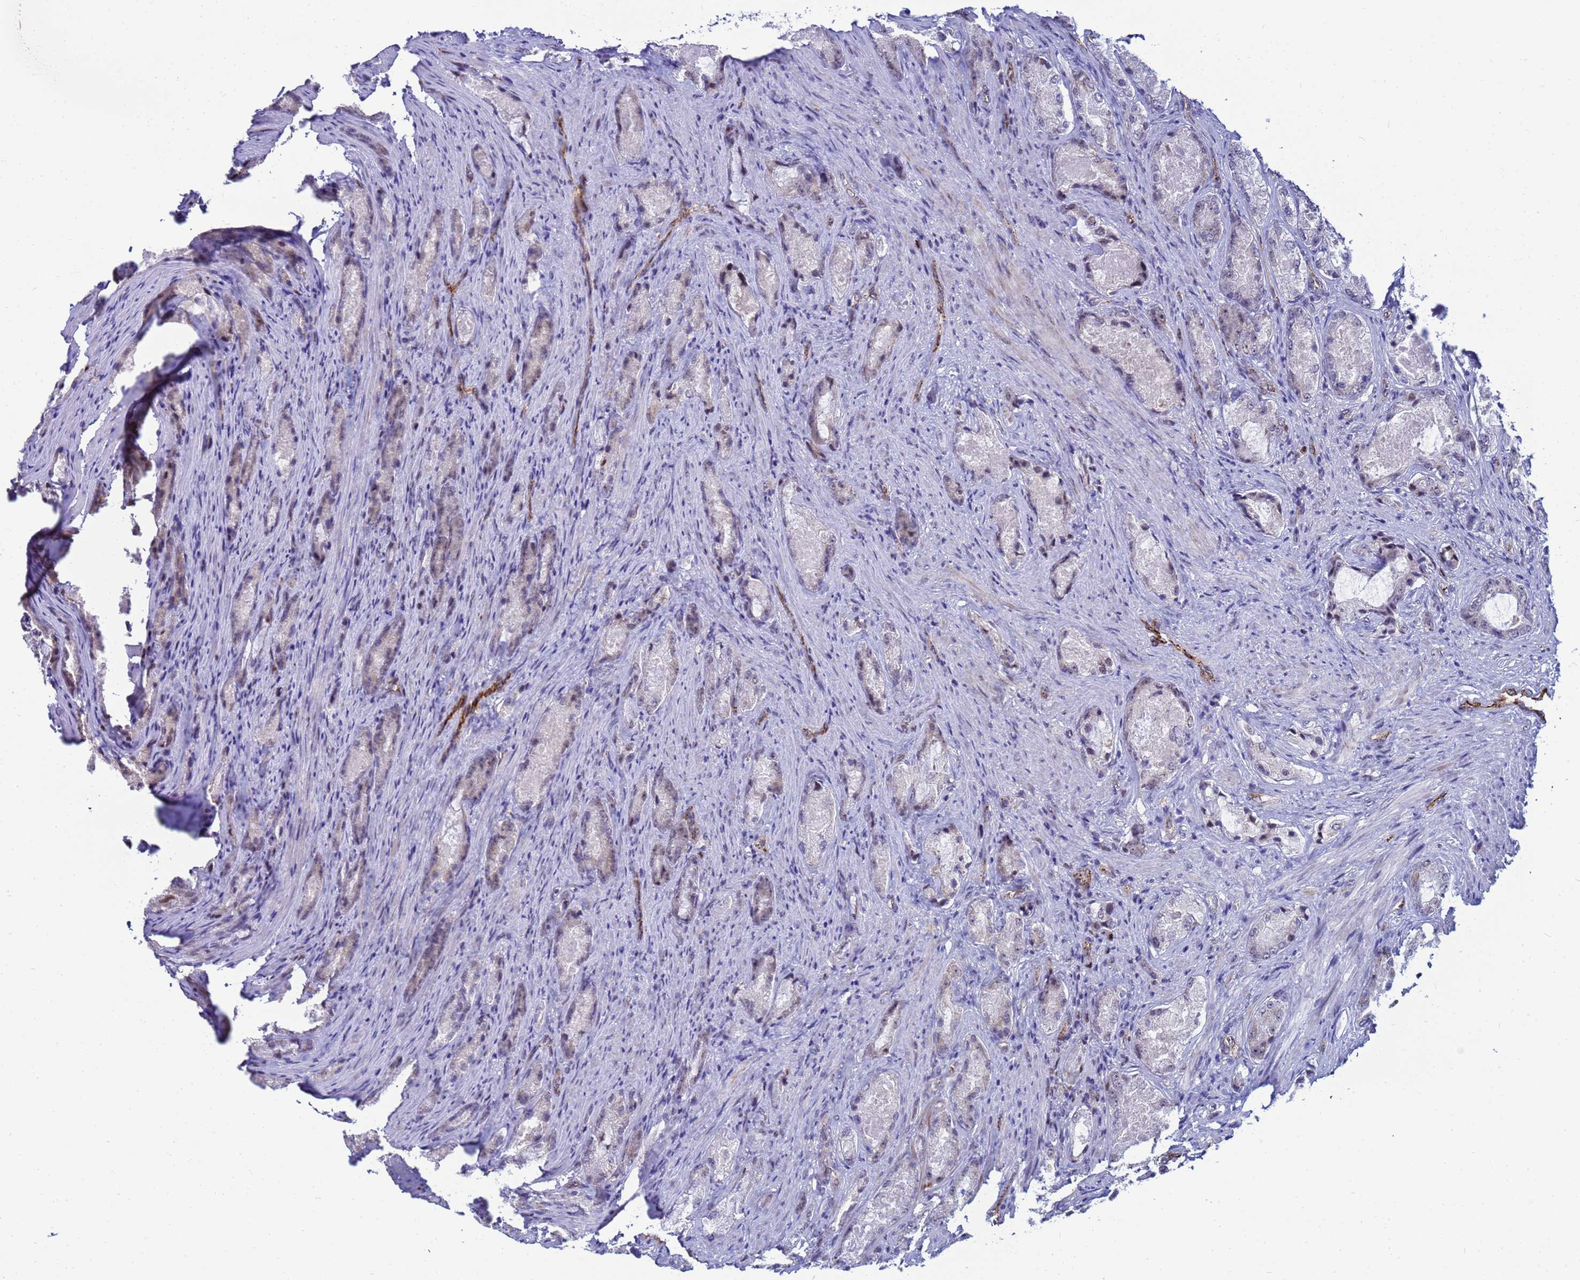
{"staining": {"intensity": "negative", "quantity": "none", "location": "none"}, "tissue": "prostate cancer", "cell_type": "Tumor cells", "image_type": "cancer", "snomed": [{"axis": "morphology", "description": "Adenocarcinoma, Low grade"}, {"axis": "topography", "description": "Prostate"}], "caption": "This micrograph is of prostate cancer (low-grade adenocarcinoma) stained with immunohistochemistry (IHC) to label a protein in brown with the nuclei are counter-stained blue. There is no staining in tumor cells.", "gene": "SLC25A37", "patient": {"sex": "male", "age": 68}}